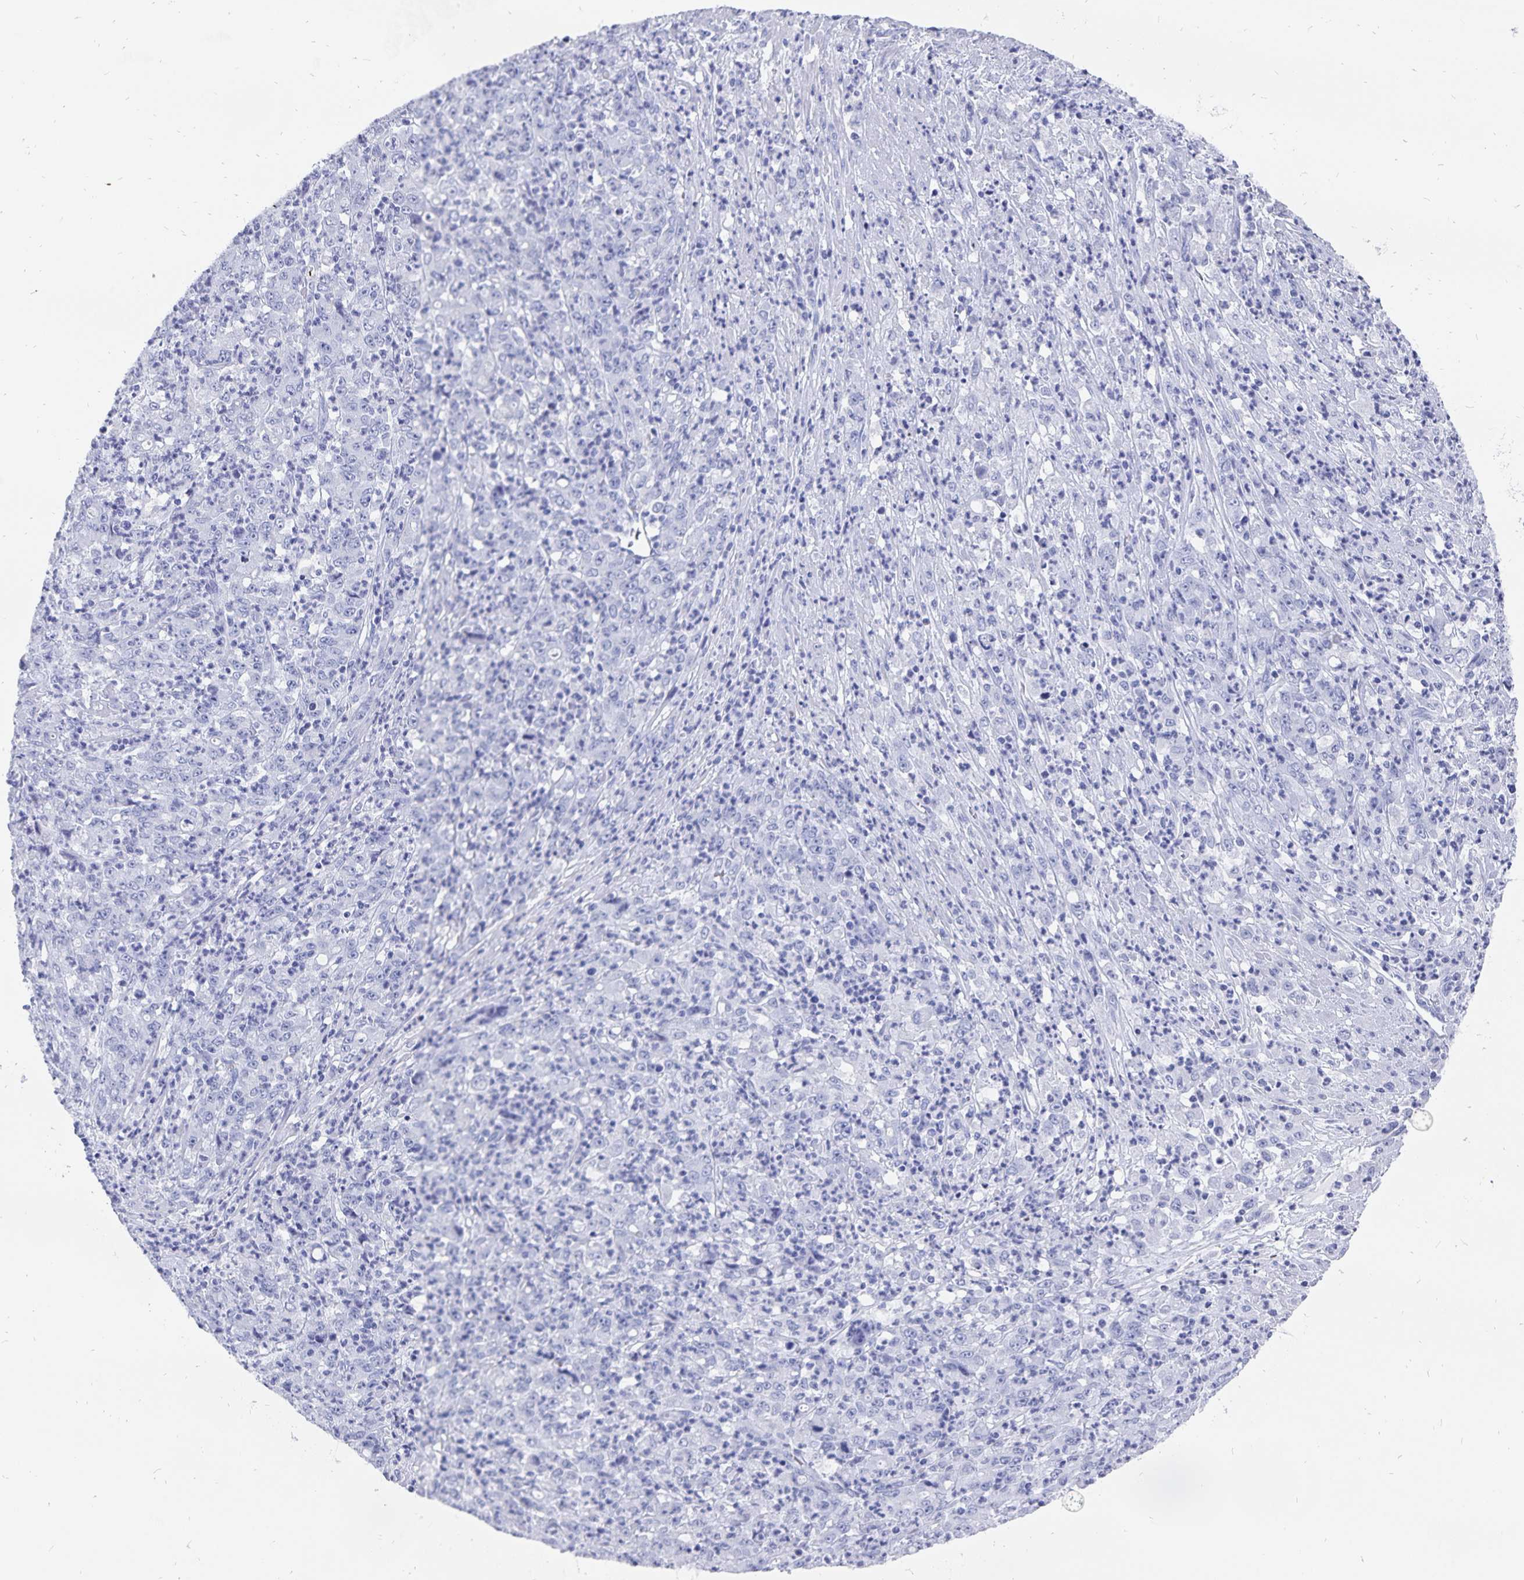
{"staining": {"intensity": "negative", "quantity": "none", "location": "none"}, "tissue": "stomach cancer", "cell_type": "Tumor cells", "image_type": "cancer", "snomed": [{"axis": "morphology", "description": "Adenocarcinoma, NOS"}, {"axis": "topography", "description": "Stomach, lower"}], "caption": "A photomicrograph of stomach cancer (adenocarcinoma) stained for a protein reveals no brown staining in tumor cells.", "gene": "ADH1A", "patient": {"sex": "female", "age": 71}}